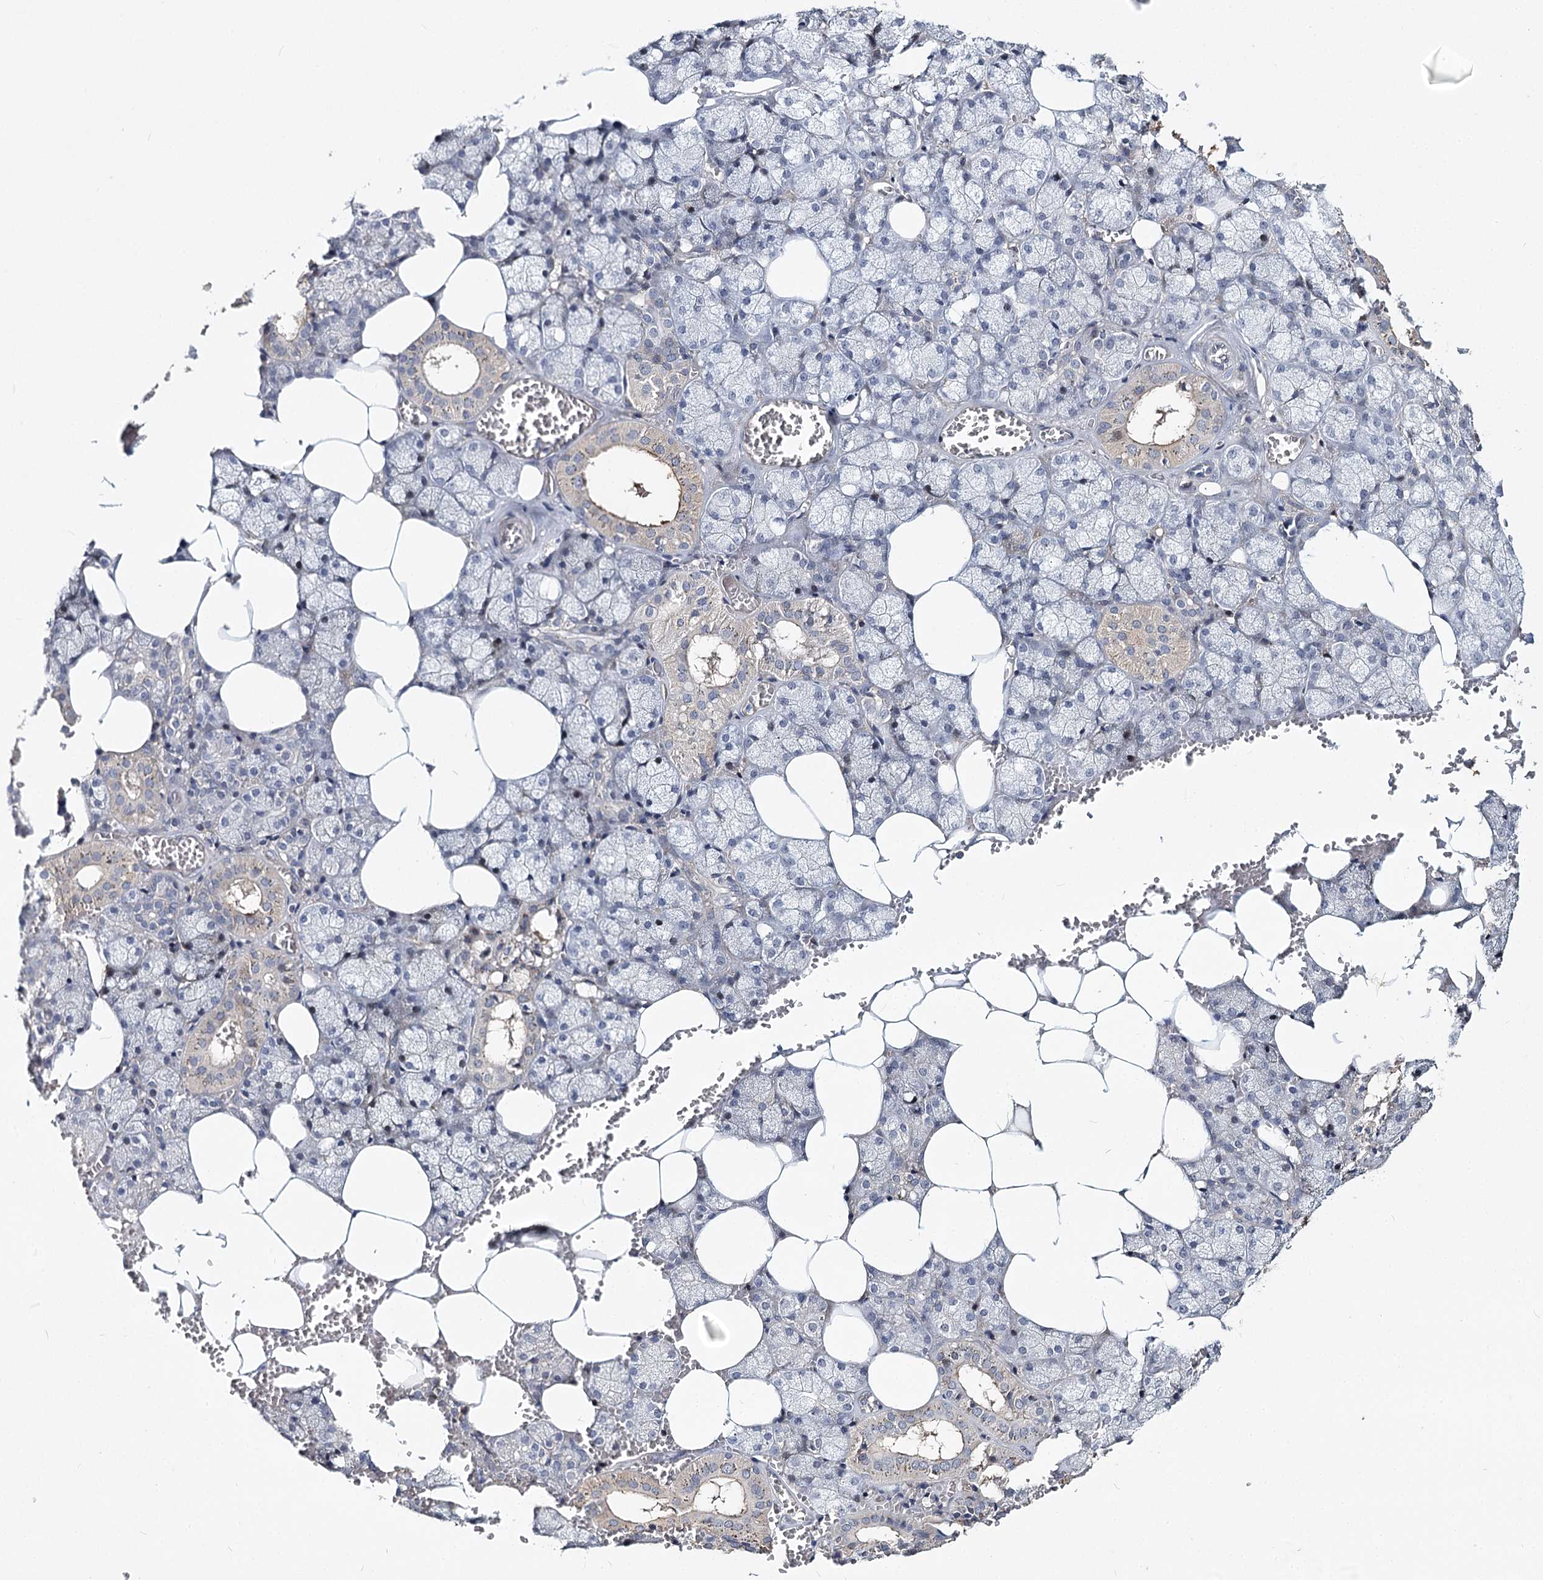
{"staining": {"intensity": "weak", "quantity": "<25%", "location": "cytoplasmic/membranous"}, "tissue": "salivary gland", "cell_type": "Glandular cells", "image_type": "normal", "snomed": [{"axis": "morphology", "description": "Normal tissue, NOS"}, {"axis": "topography", "description": "Salivary gland"}], "caption": "High magnification brightfield microscopy of benign salivary gland stained with DAB (brown) and counterstained with hematoxylin (blue): glandular cells show no significant staining.", "gene": "TMEM218", "patient": {"sex": "male", "age": 62}}